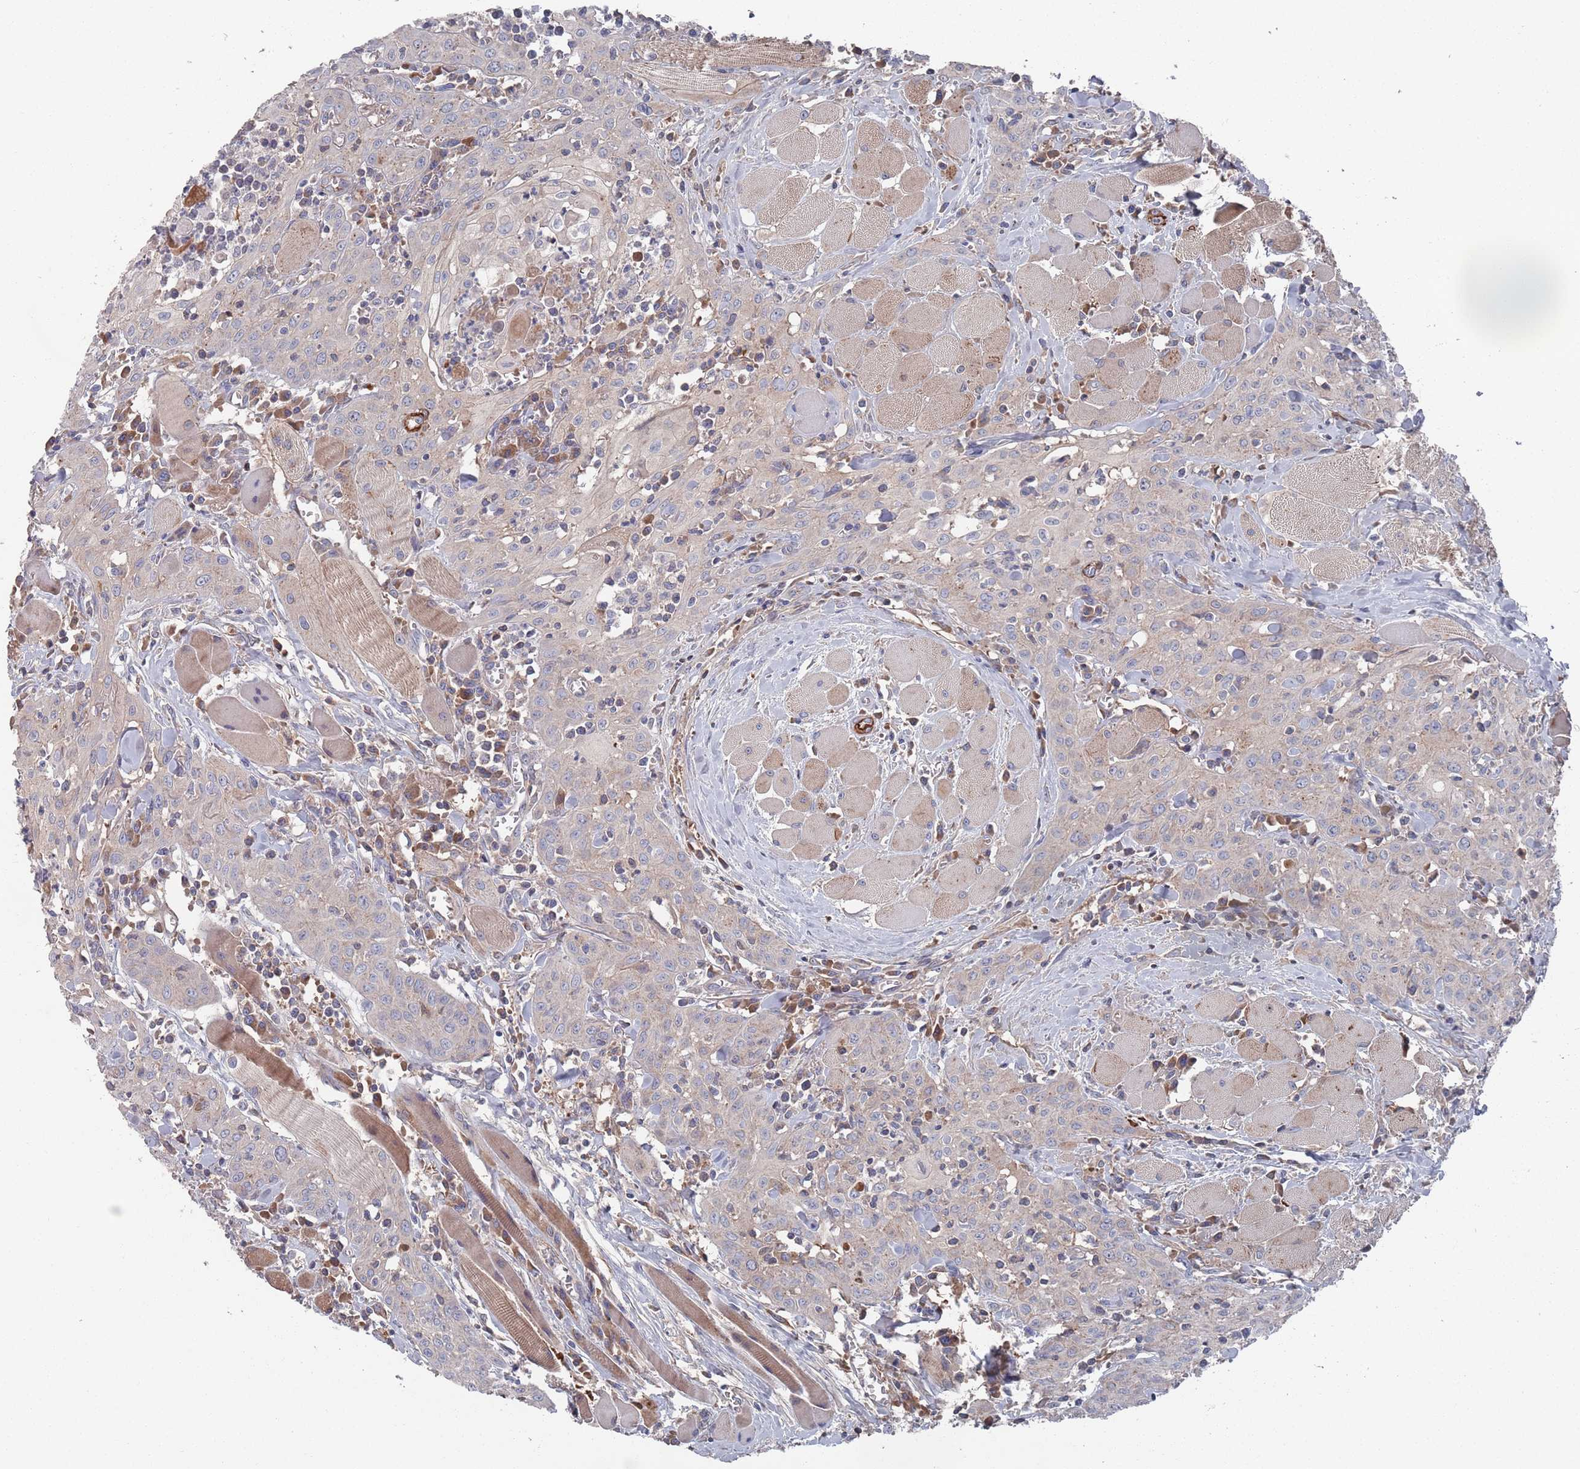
{"staining": {"intensity": "weak", "quantity": "<25%", "location": "cytoplasmic/membranous"}, "tissue": "head and neck cancer", "cell_type": "Tumor cells", "image_type": "cancer", "snomed": [{"axis": "morphology", "description": "Squamous cell carcinoma, NOS"}, {"axis": "topography", "description": "Oral tissue"}, {"axis": "topography", "description": "Head-Neck"}], "caption": "IHC micrograph of human head and neck cancer (squamous cell carcinoma) stained for a protein (brown), which demonstrates no staining in tumor cells. The staining is performed using DAB brown chromogen with nuclei counter-stained in using hematoxylin.", "gene": "PLEKHA4", "patient": {"sex": "female", "age": 70}}